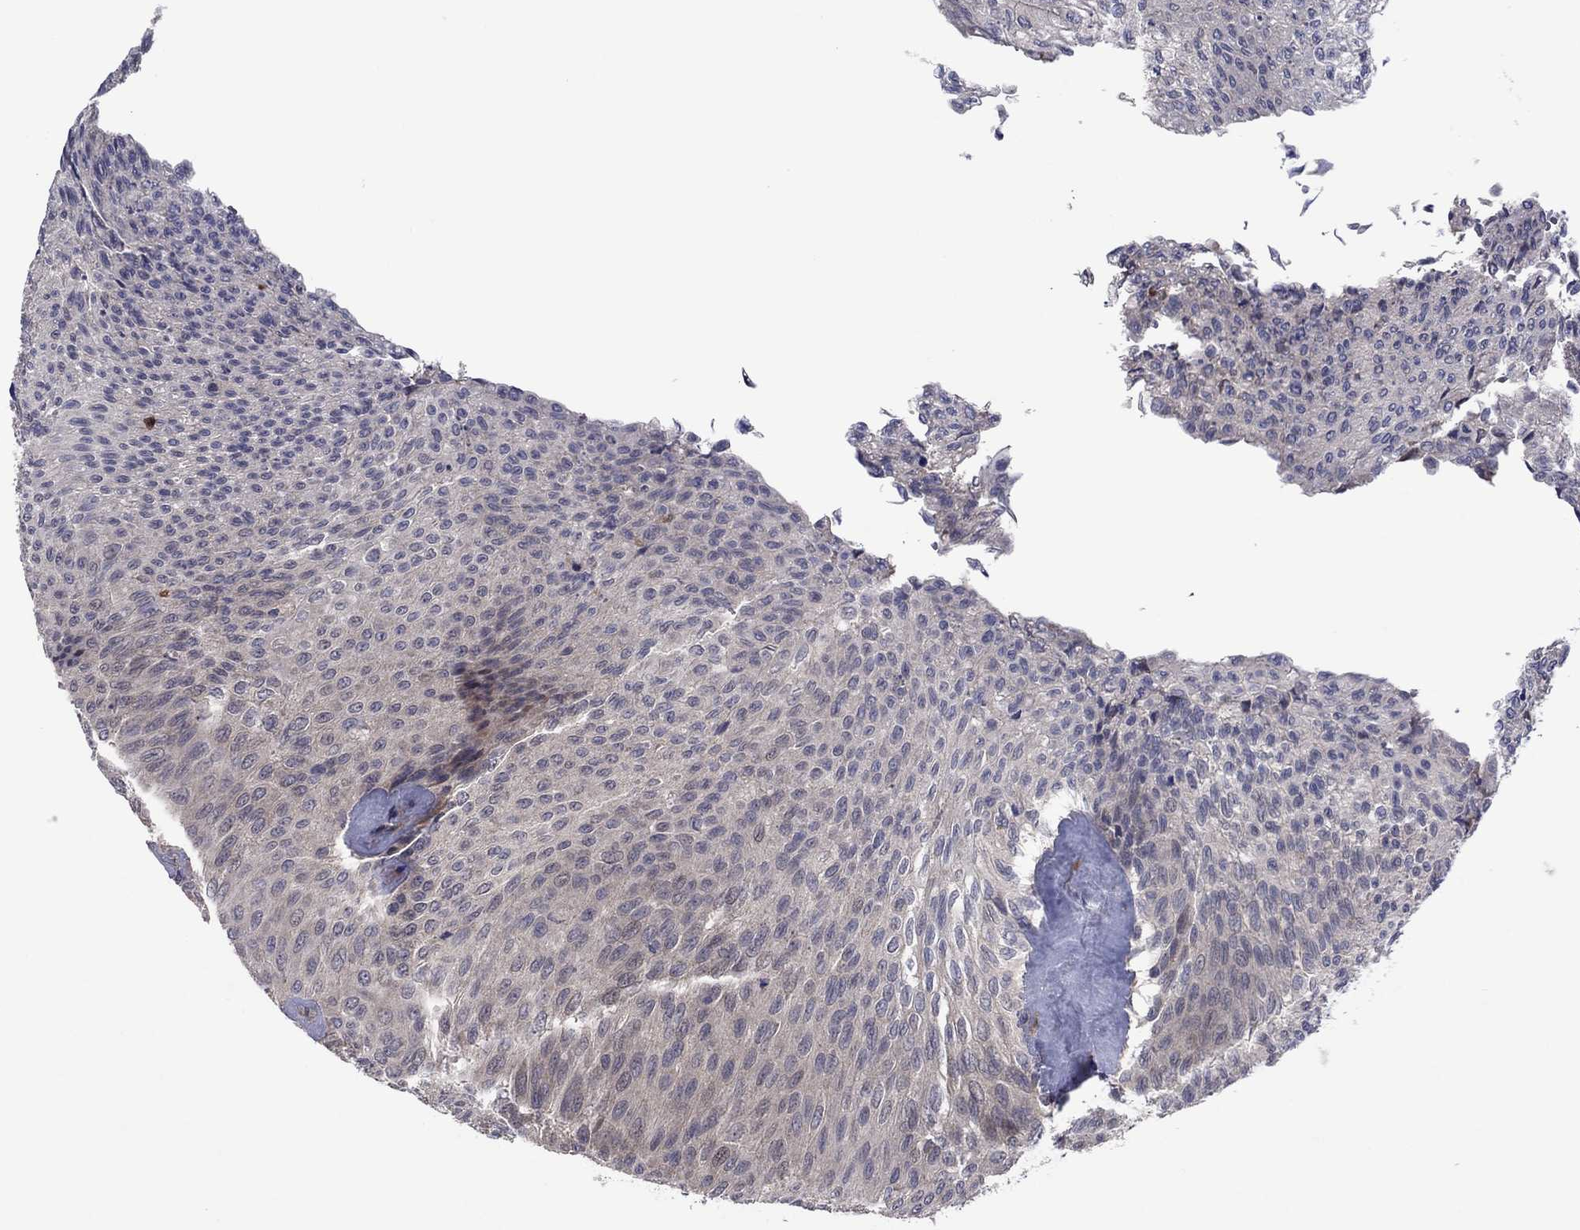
{"staining": {"intensity": "negative", "quantity": "none", "location": "none"}, "tissue": "urothelial cancer", "cell_type": "Tumor cells", "image_type": "cancer", "snomed": [{"axis": "morphology", "description": "Urothelial carcinoma, Low grade"}, {"axis": "topography", "description": "Ureter, NOS"}, {"axis": "topography", "description": "Urinary bladder"}], "caption": "High power microscopy image of an IHC photomicrograph of urothelial cancer, revealing no significant expression in tumor cells.", "gene": "MSRB1", "patient": {"sex": "male", "age": 78}}